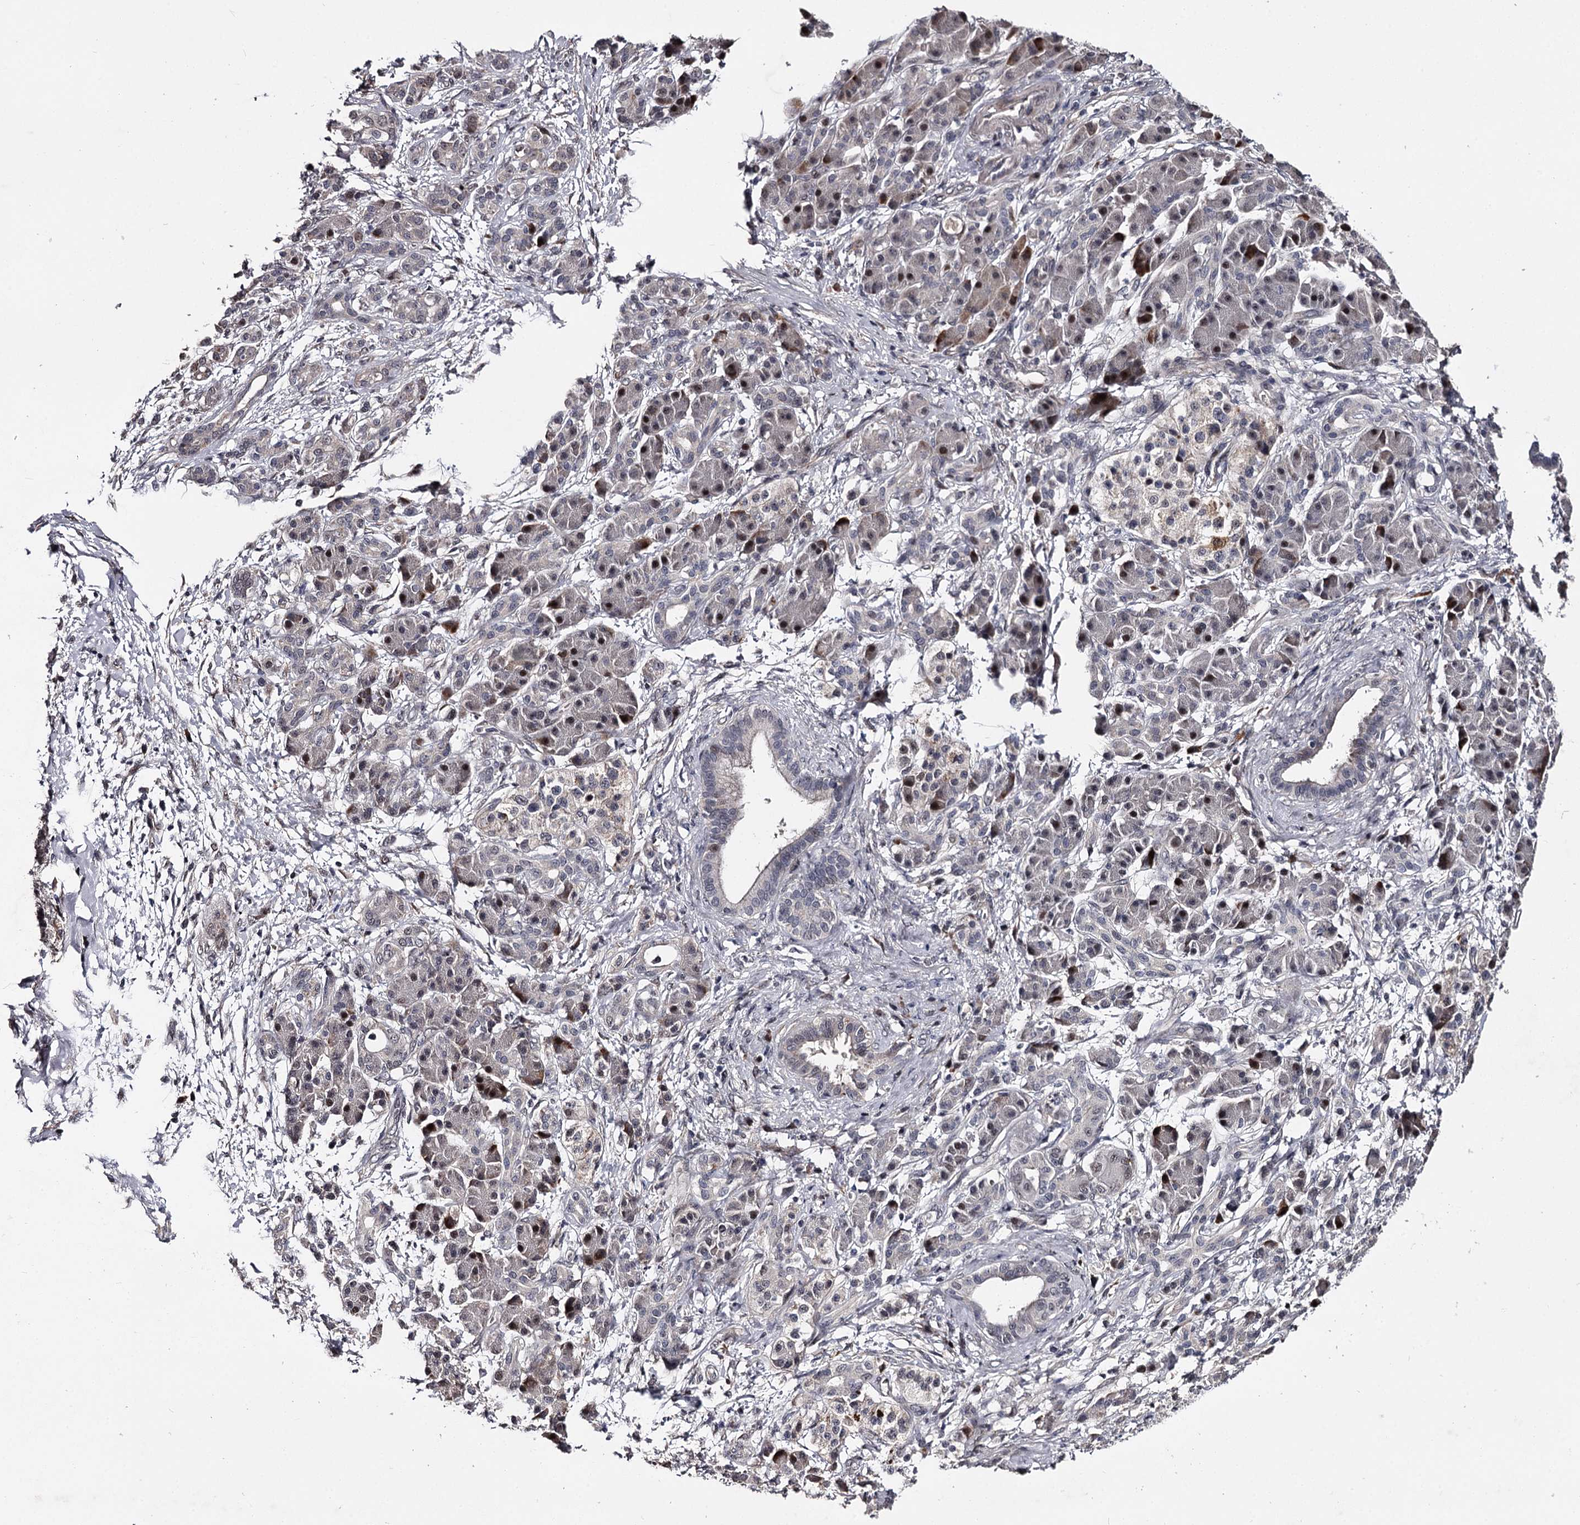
{"staining": {"intensity": "negative", "quantity": "none", "location": "none"}, "tissue": "pancreatic cancer", "cell_type": "Tumor cells", "image_type": "cancer", "snomed": [{"axis": "morphology", "description": "Adenocarcinoma, NOS"}, {"axis": "topography", "description": "Pancreas"}], "caption": "This is a micrograph of immunohistochemistry staining of pancreatic cancer, which shows no positivity in tumor cells.", "gene": "RNF44", "patient": {"sex": "female", "age": 55}}